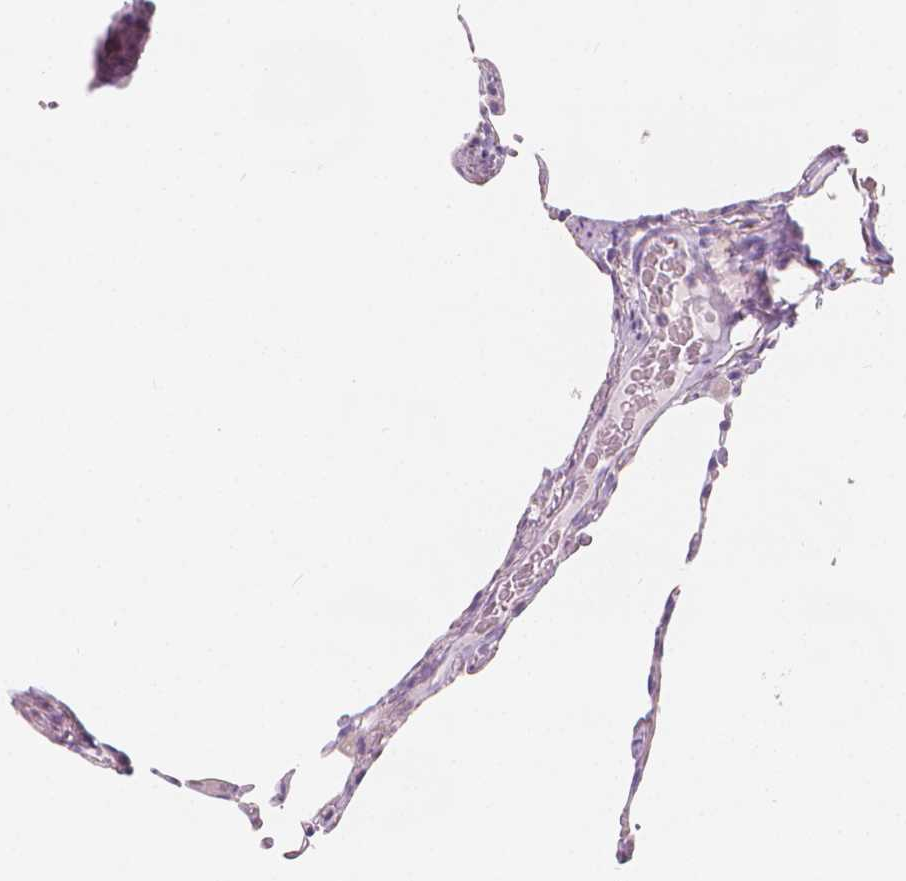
{"staining": {"intensity": "negative", "quantity": "none", "location": "none"}, "tissue": "lung", "cell_type": "Alveolar cells", "image_type": "normal", "snomed": [{"axis": "morphology", "description": "Normal tissue, NOS"}, {"axis": "topography", "description": "Lung"}], "caption": "The immunohistochemistry (IHC) photomicrograph has no significant expression in alveolar cells of lung. Nuclei are stained in blue.", "gene": "RBFOX1", "patient": {"sex": "female", "age": 57}}